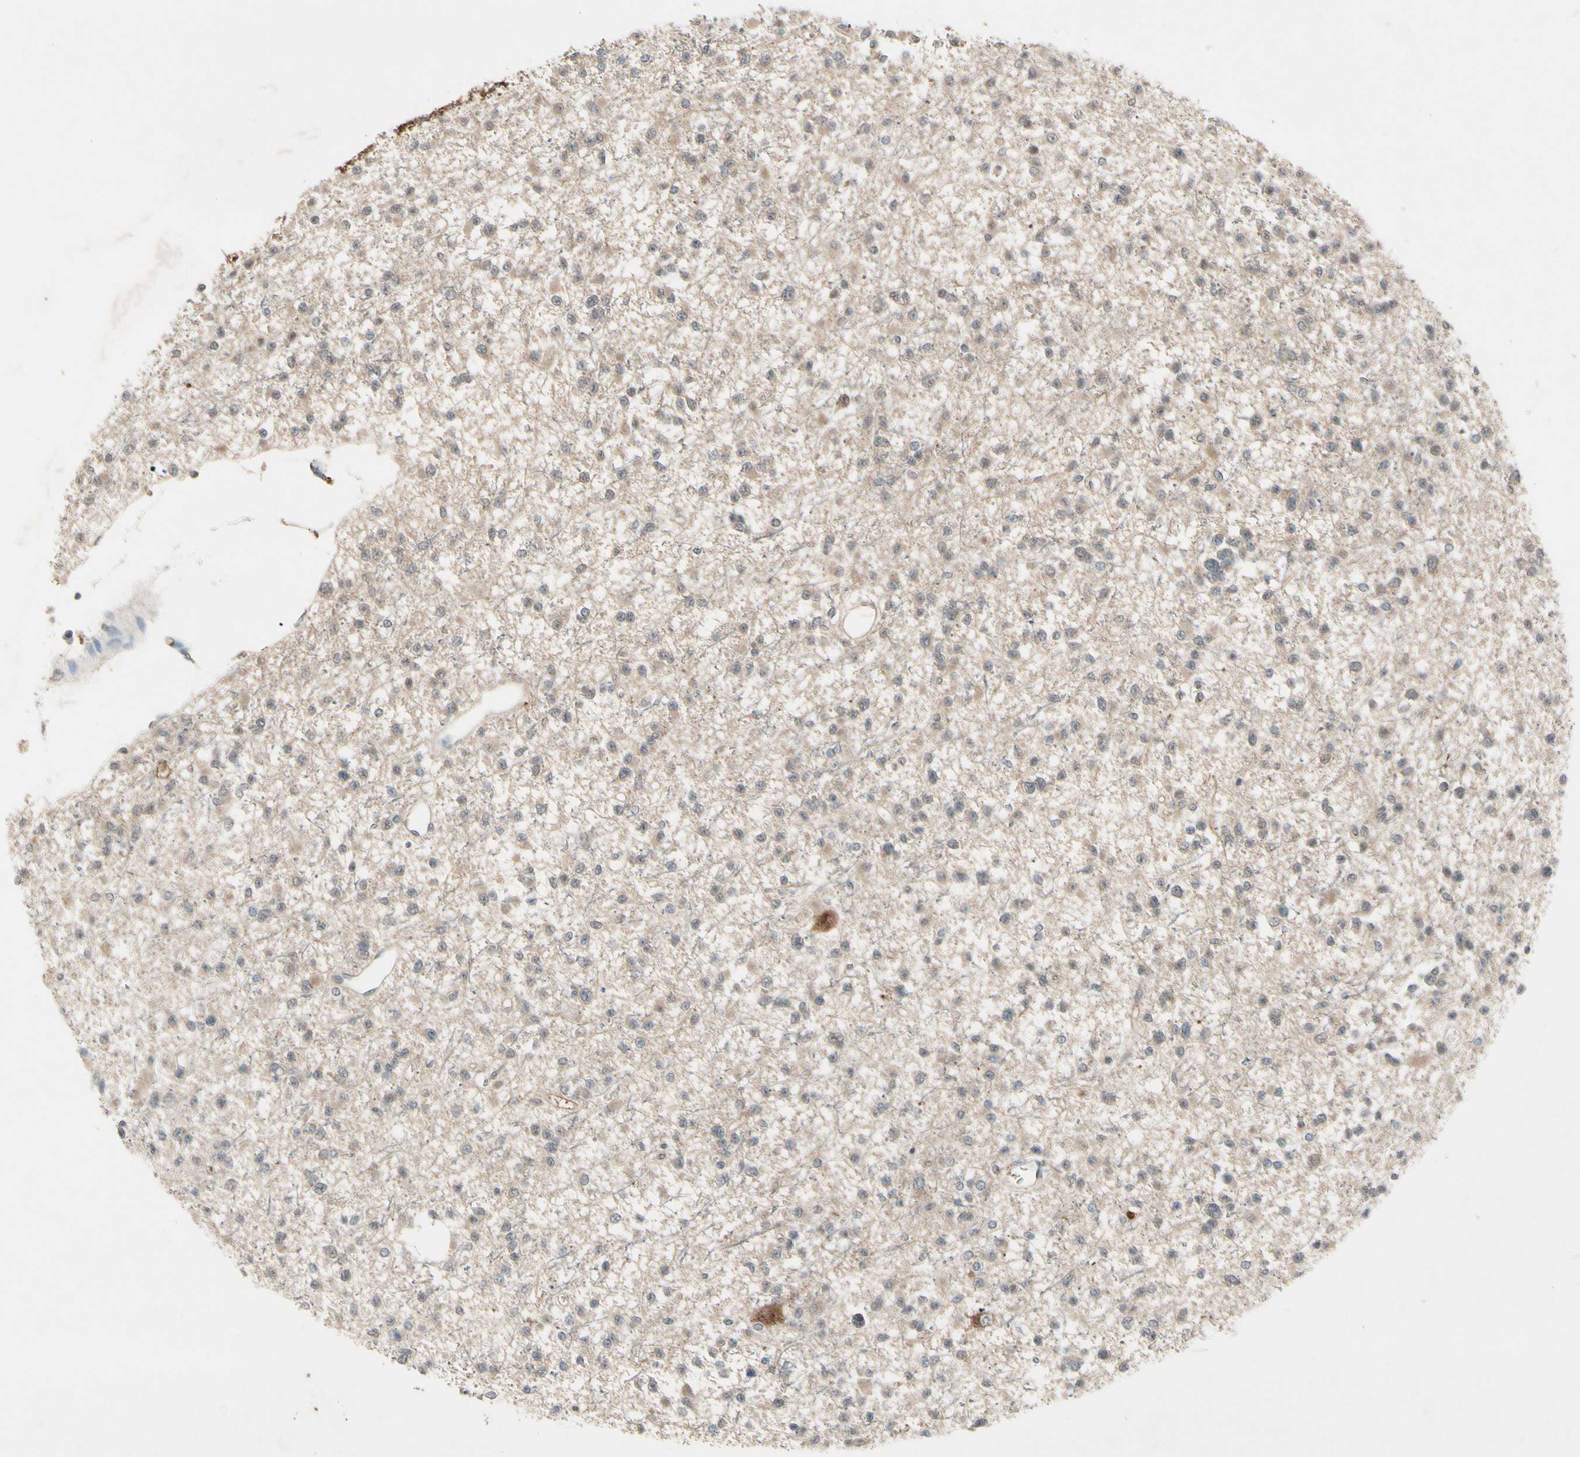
{"staining": {"intensity": "weak", "quantity": ">75%", "location": "cytoplasmic/membranous"}, "tissue": "glioma", "cell_type": "Tumor cells", "image_type": "cancer", "snomed": [{"axis": "morphology", "description": "Glioma, malignant, Low grade"}, {"axis": "topography", "description": "Brain"}], "caption": "Glioma stained for a protein displays weak cytoplasmic/membranous positivity in tumor cells. The staining was performed using DAB (3,3'-diaminobenzidine) to visualize the protein expression in brown, while the nuclei were stained in blue with hematoxylin (Magnification: 20x).", "gene": "NSF", "patient": {"sex": "female", "age": 22}}